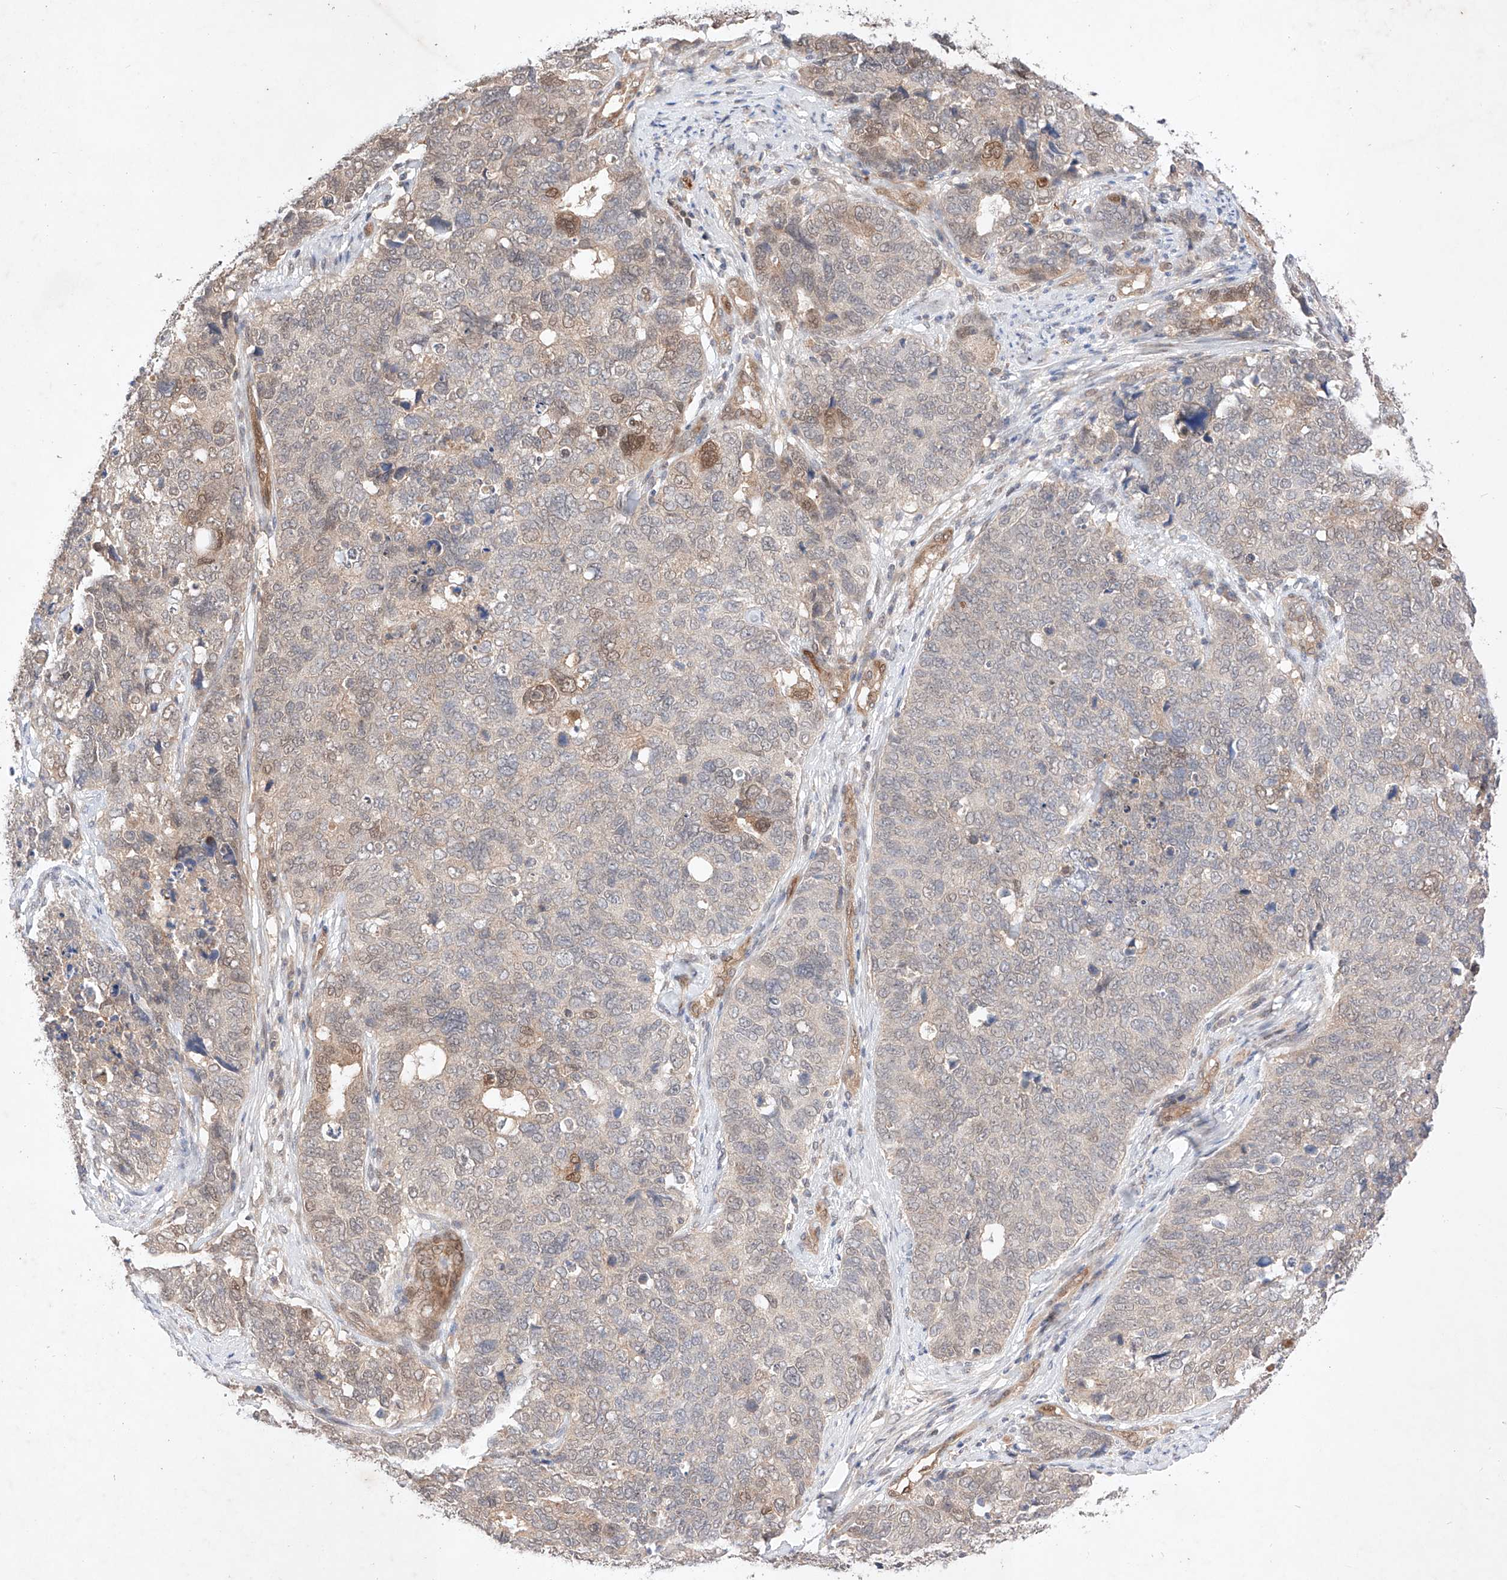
{"staining": {"intensity": "moderate", "quantity": "<25%", "location": "cytoplasmic/membranous,nuclear"}, "tissue": "cervical cancer", "cell_type": "Tumor cells", "image_type": "cancer", "snomed": [{"axis": "morphology", "description": "Squamous cell carcinoma, NOS"}, {"axis": "topography", "description": "Cervix"}], "caption": "DAB (3,3'-diaminobenzidine) immunohistochemical staining of human squamous cell carcinoma (cervical) reveals moderate cytoplasmic/membranous and nuclear protein staining in about <25% of tumor cells.", "gene": "ZNF124", "patient": {"sex": "female", "age": 63}}